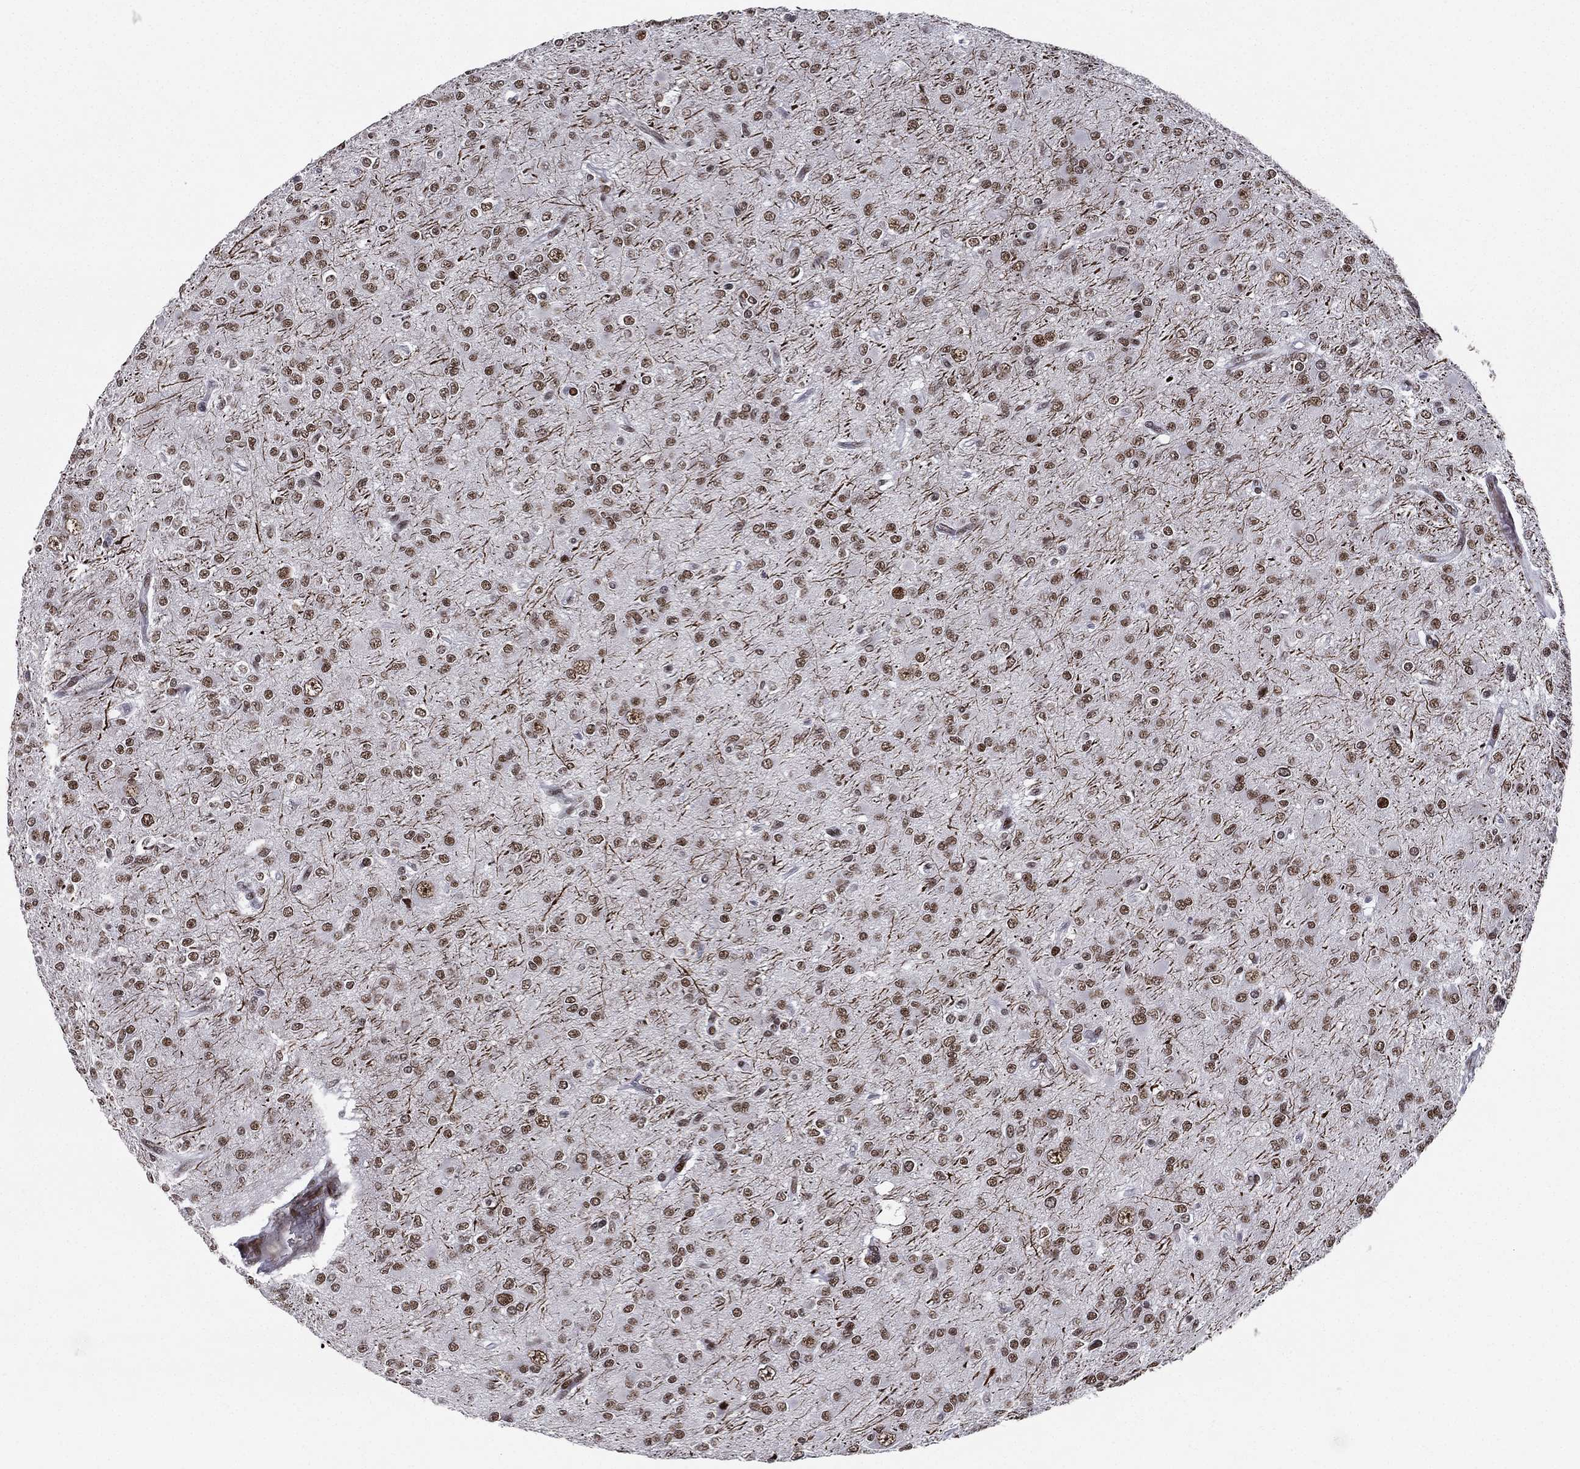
{"staining": {"intensity": "moderate", "quantity": ">75%", "location": "nuclear"}, "tissue": "glioma", "cell_type": "Tumor cells", "image_type": "cancer", "snomed": [{"axis": "morphology", "description": "Glioma, malignant, Low grade"}, {"axis": "topography", "description": "Brain"}], "caption": "Glioma was stained to show a protein in brown. There is medium levels of moderate nuclear expression in approximately >75% of tumor cells.", "gene": "RTF1", "patient": {"sex": "male", "age": 27}}